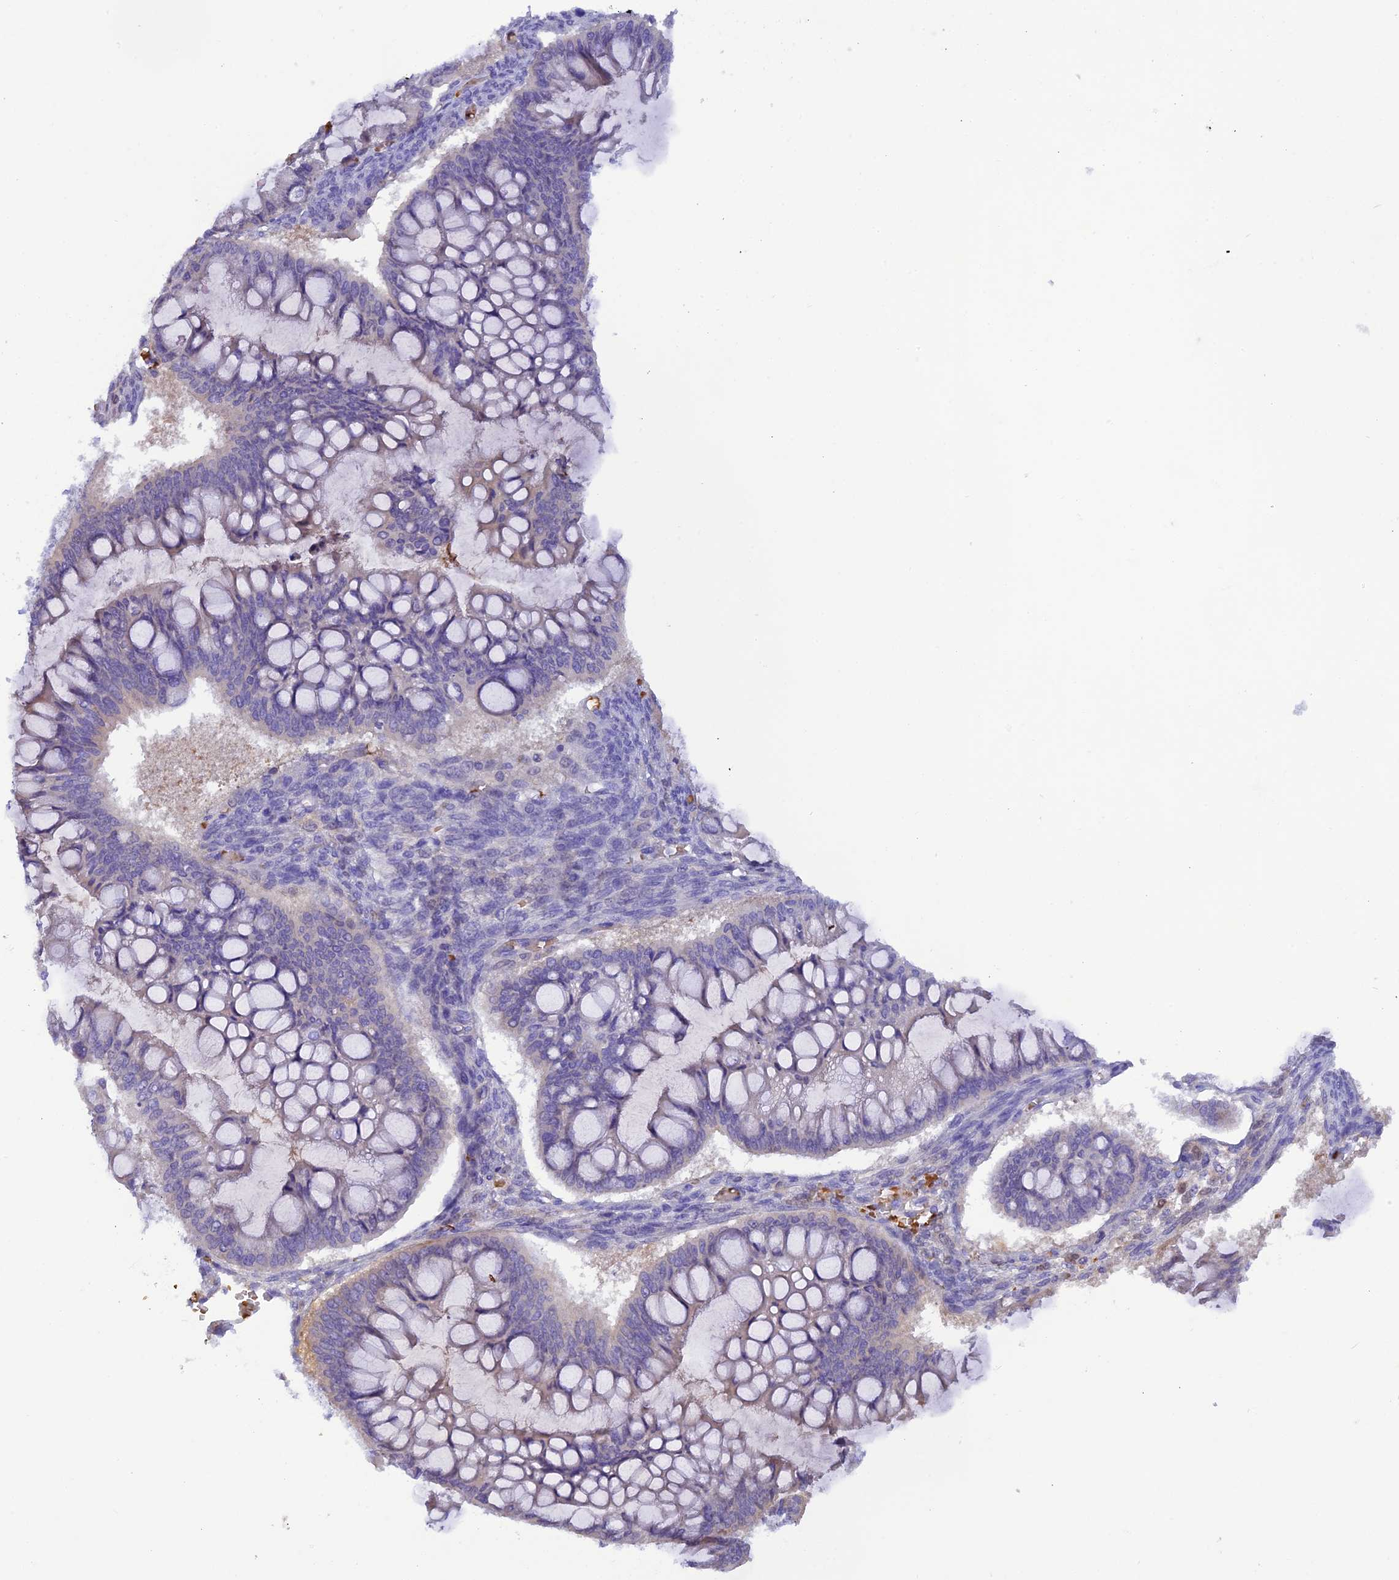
{"staining": {"intensity": "negative", "quantity": "none", "location": "none"}, "tissue": "ovarian cancer", "cell_type": "Tumor cells", "image_type": "cancer", "snomed": [{"axis": "morphology", "description": "Cystadenocarcinoma, mucinous, NOS"}, {"axis": "topography", "description": "Ovary"}], "caption": "A histopathology image of human ovarian mucinous cystadenocarcinoma is negative for staining in tumor cells. (Immunohistochemistry, brightfield microscopy, high magnification).", "gene": "HDHD2", "patient": {"sex": "female", "age": 73}}